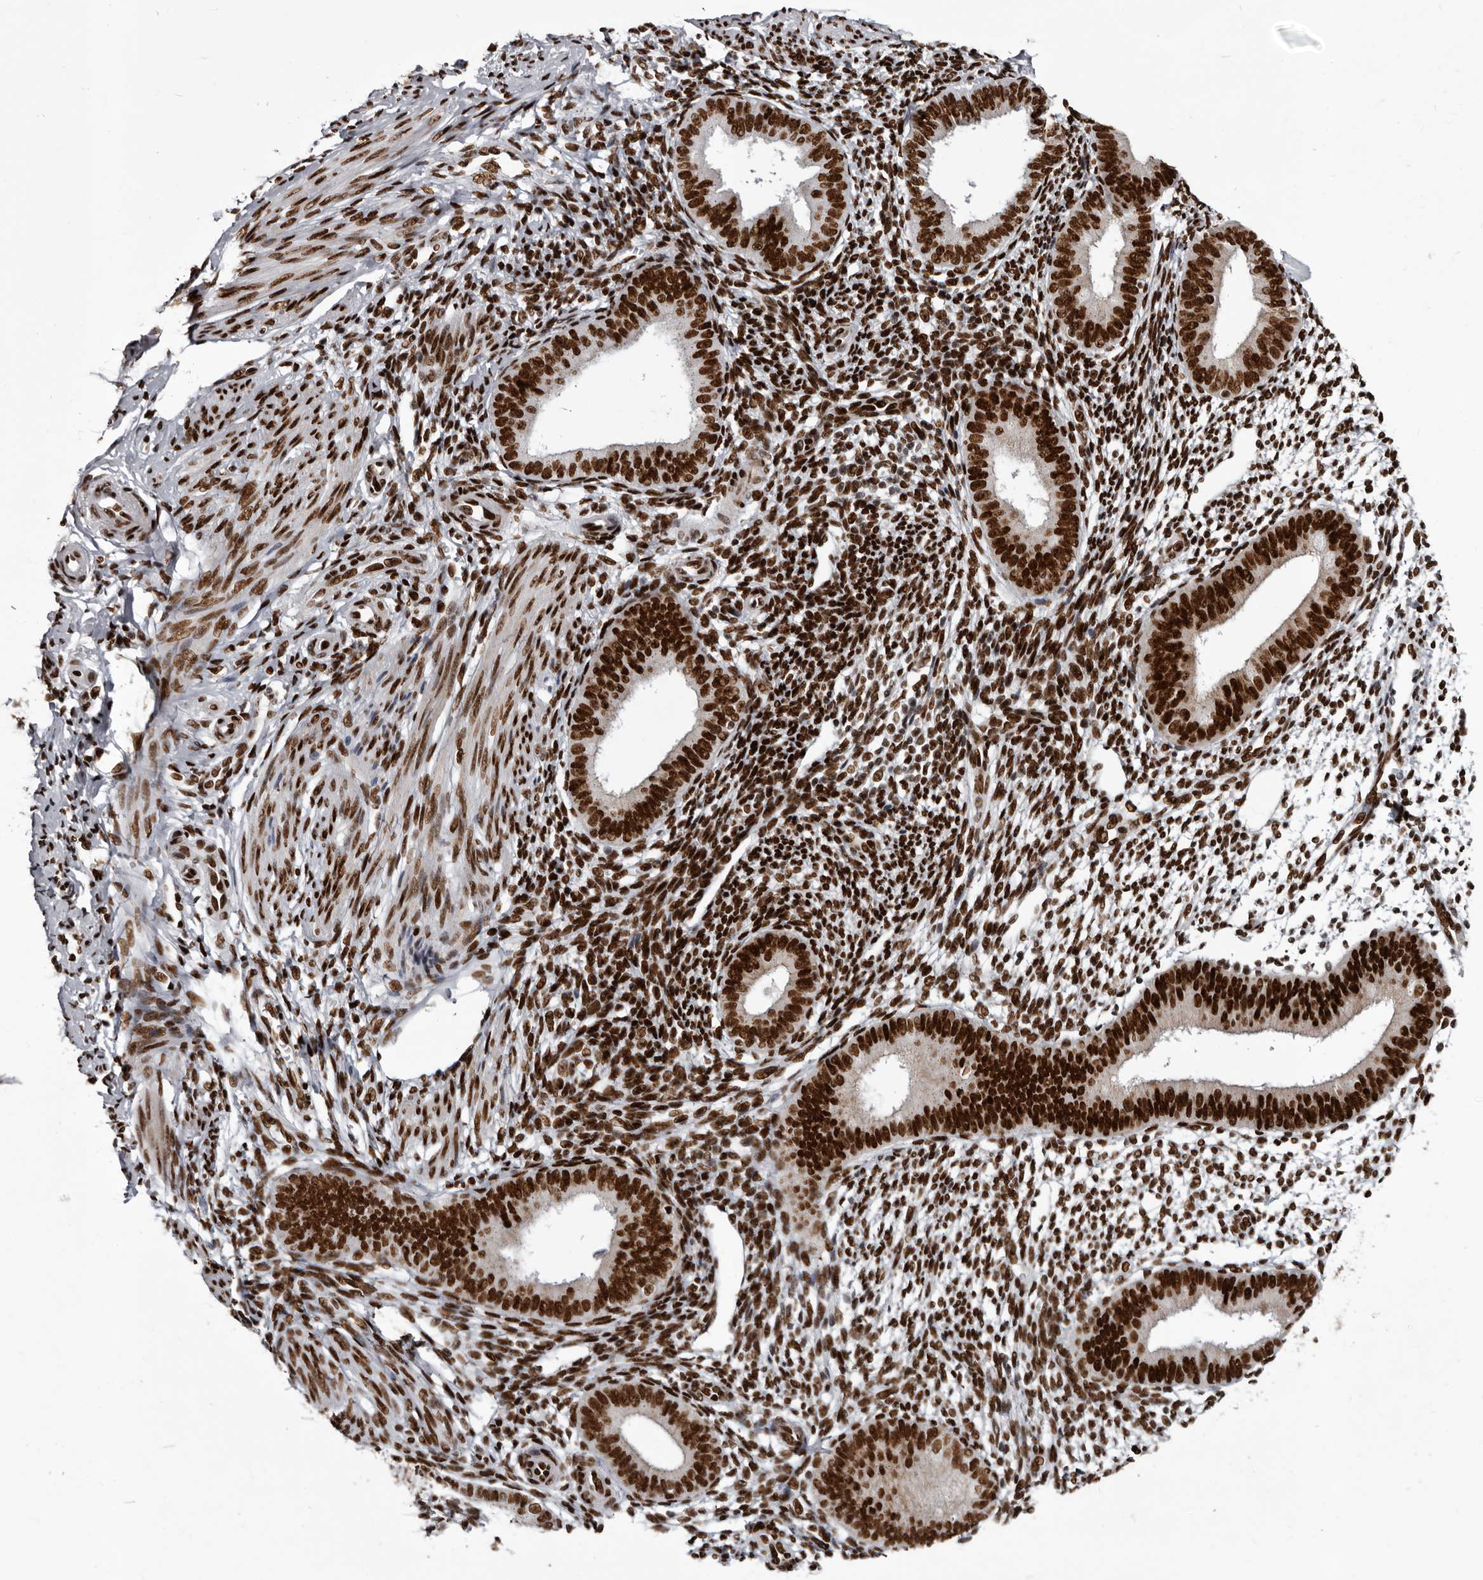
{"staining": {"intensity": "strong", "quantity": "25%-75%", "location": "nuclear"}, "tissue": "endometrium", "cell_type": "Cells in endometrial stroma", "image_type": "normal", "snomed": [{"axis": "morphology", "description": "Normal tissue, NOS"}, {"axis": "topography", "description": "Uterus"}, {"axis": "topography", "description": "Endometrium"}], "caption": "Immunohistochemical staining of unremarkable endometrium demonstrates strong nuclear protein staining in approximately 25%-75% of cells in endometrial stroma. (DAB = brown stain, brightfield microscopy at high magnification).", "gene": "NUMA1", "patient": {"sex": "female", "age": 48}}